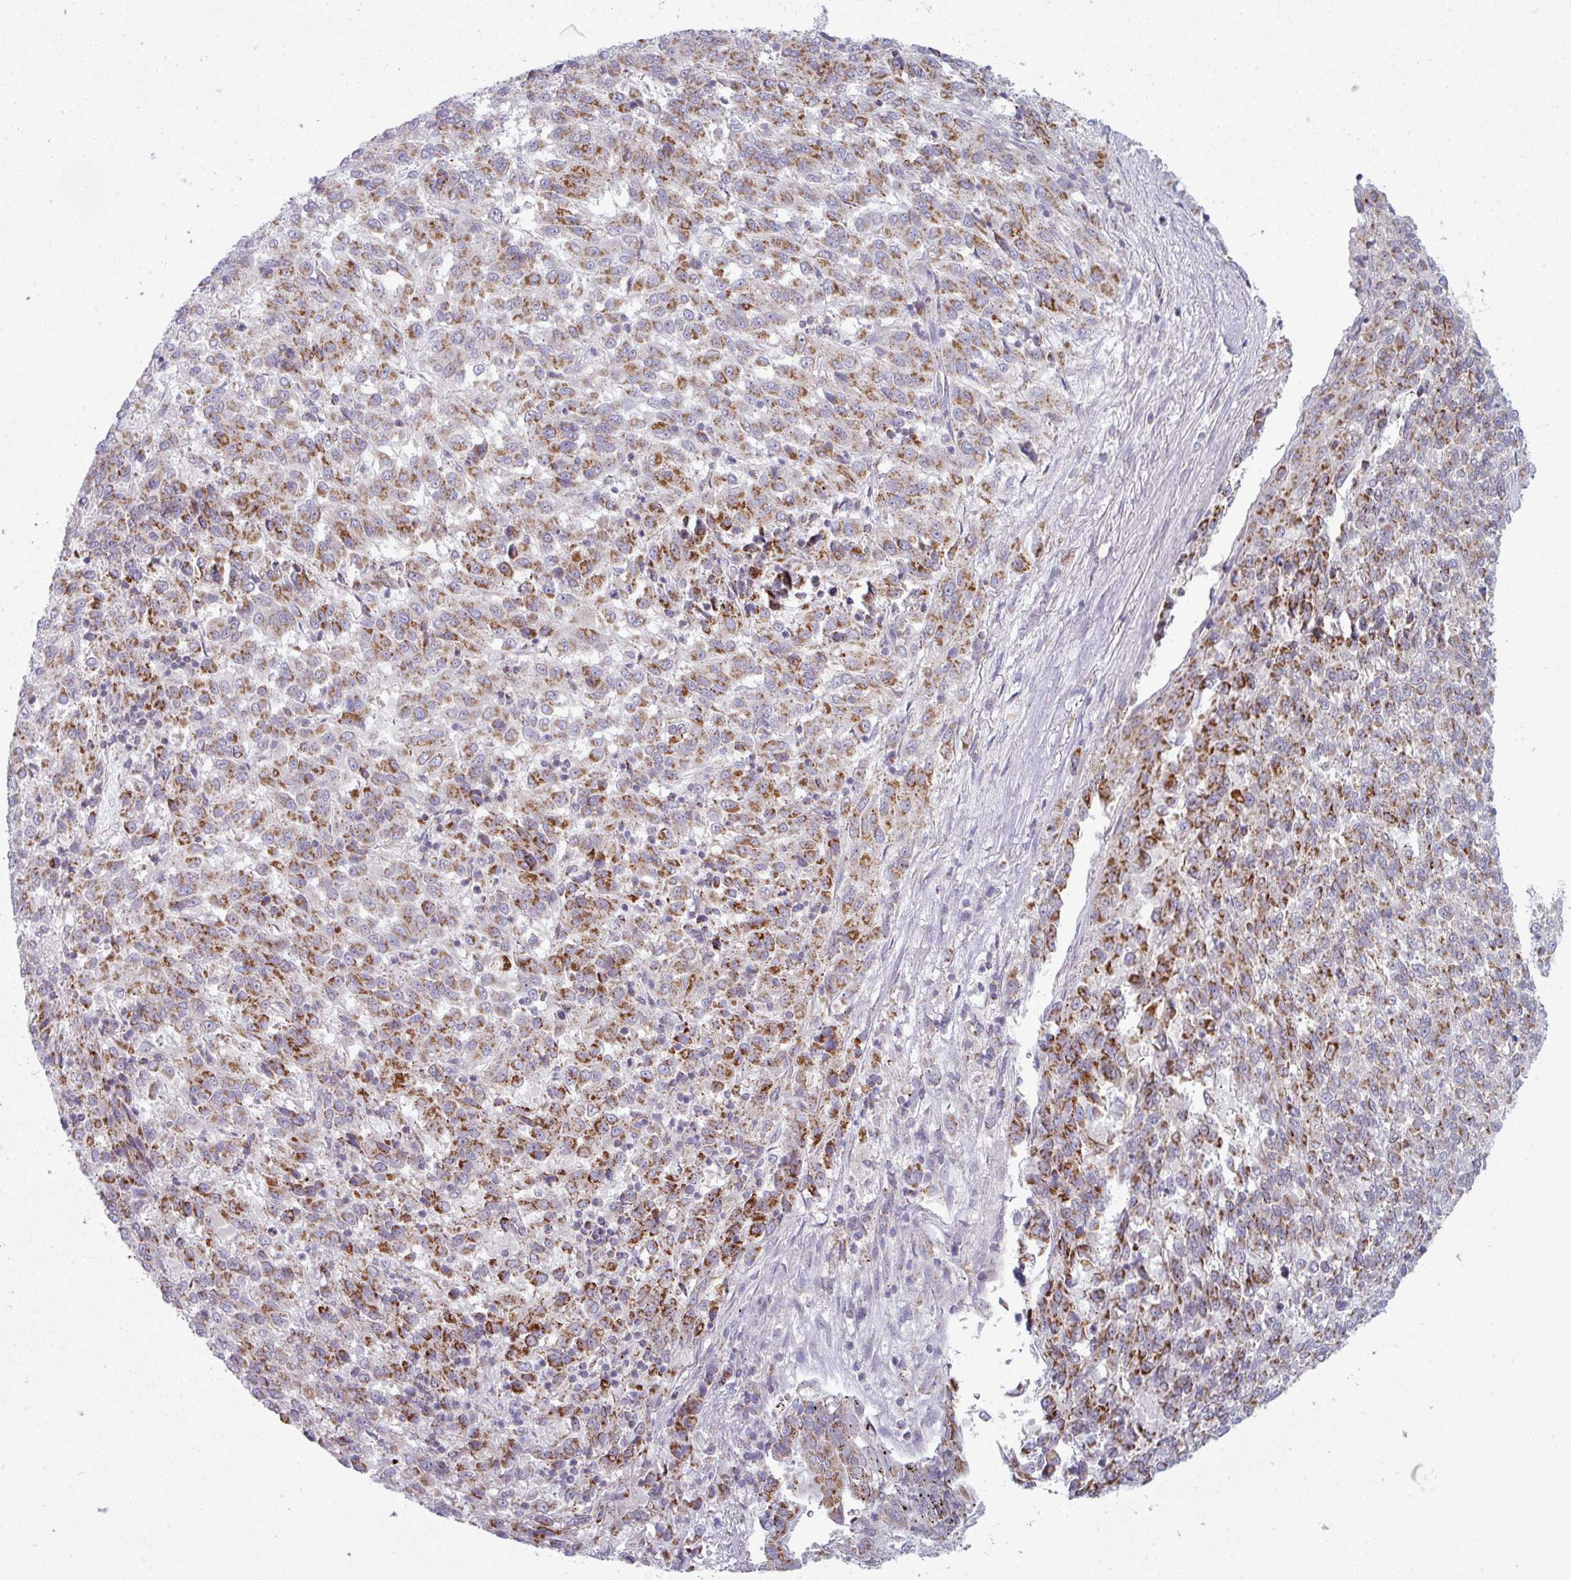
{"staining": {"intensity": "moderate", "quantity": ">75%", "location": "cytoplasmic/membranous"}, "tissue": "melanoma", "cell_type": "Tumor cells", "image_type": "cancer", "snomed": [{"axis": "morphology", "description": "Malignant melanoma, Metastatic site"}, {"axis": "topography", "description": "Lung"}], "caption": "Malignant melanoma (metastatic site) stained with a protein marker reveals moderate staining in tumor cells.", "gene": "ZNF615", "patient": {"sex": "male", "age": 64}}